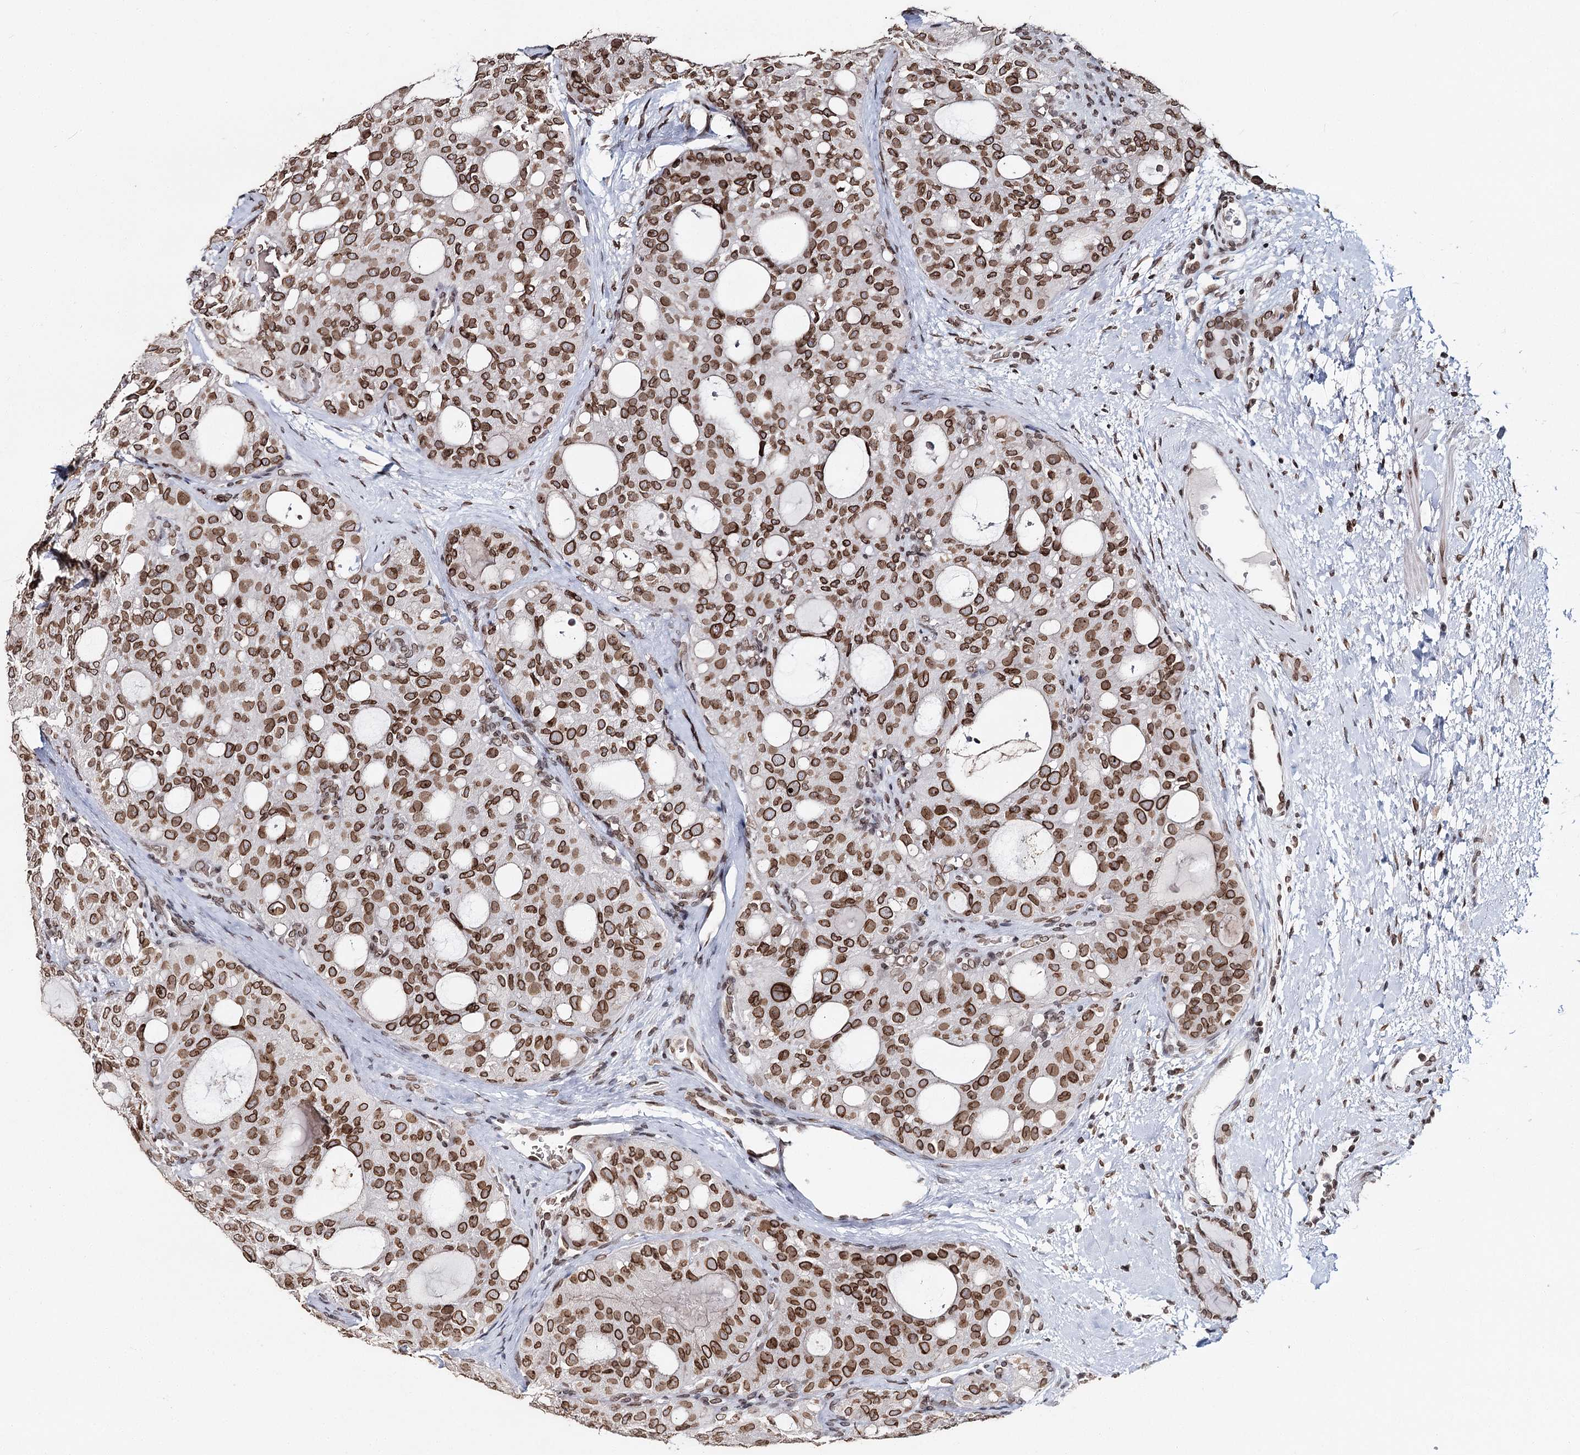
{"staining": {"intensity": "strong", "quantity": ">75%", "location": "cytoplasmic/membranous,nuclear"}, "tissue": "thyroid cancer", "cell_type": "Tumor cells", "image_type": "cancer", "snomed": [{"axis": "morphology", "description": "Follicular adenoma carcinoma, NOS"}, {"axis": "topography", "description": "Thyroid gland"}], "caption": "Brown immunohistochemical staining in human thyroid follicular adenoma carcinoma displays strong cytoplasmic/membranous and nuclear staining in approximately >75% of tumor cells.", "gene": "KIAA0930", "patient": {"sex": "male", "age": 75}}